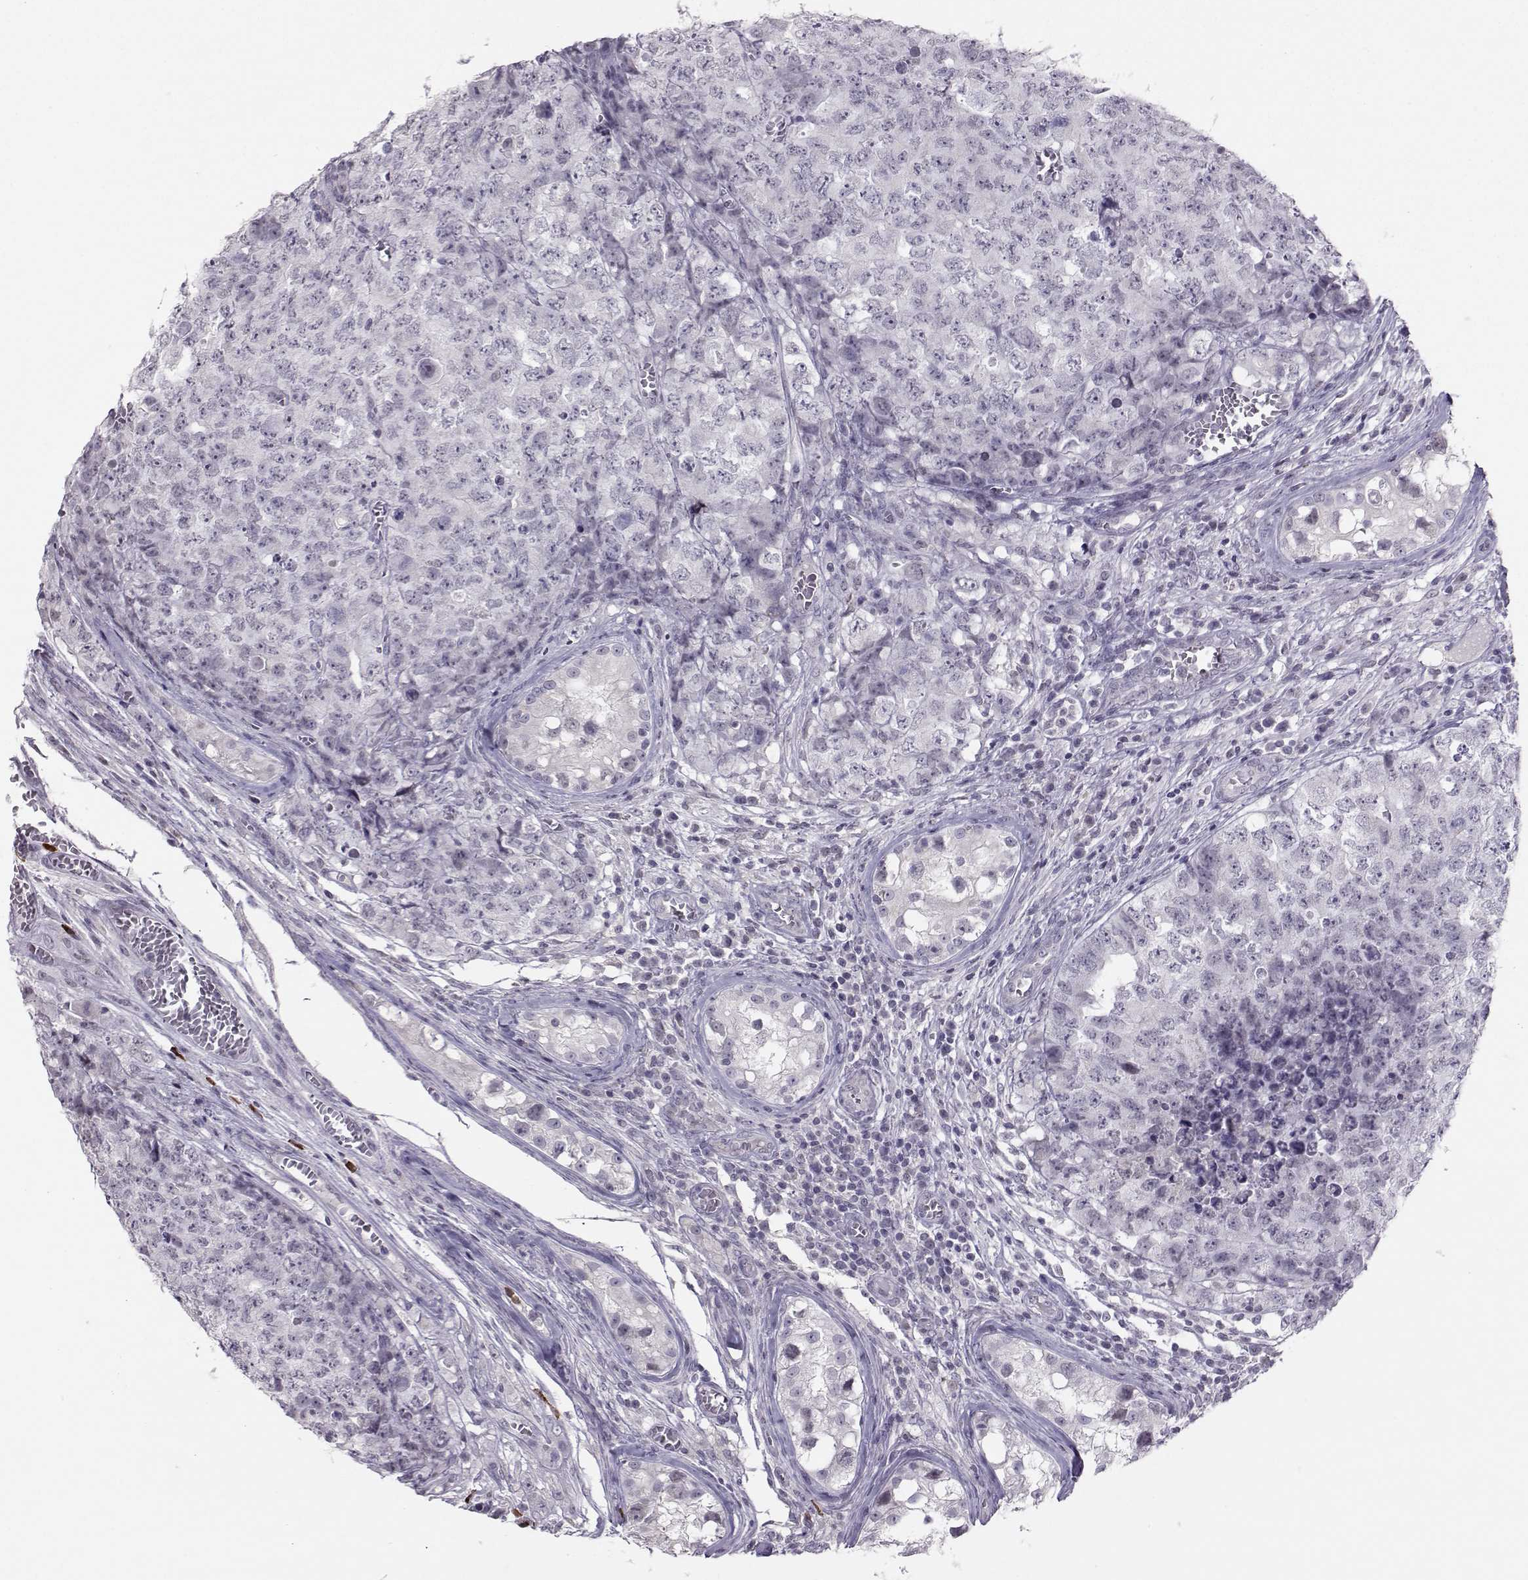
{"staining": {"intensity": "negative", "quantity": "none", "location": "none"}, "tissue": "testis cancer", "cell_type": "Tumor cells", "image_type": "cancer", "snomed": [{"axis": "morphology", "description": "Carcinoma, Embryonal, NOS"}, {"axis": "topography", "description": "Testis"}], "caption": "A micrograph of testis cancer stained for a protein demonstrates no brown staining in tumor cells.", "gene": "DNAAF1", "patient": {"sex": "male", "age": 23}}